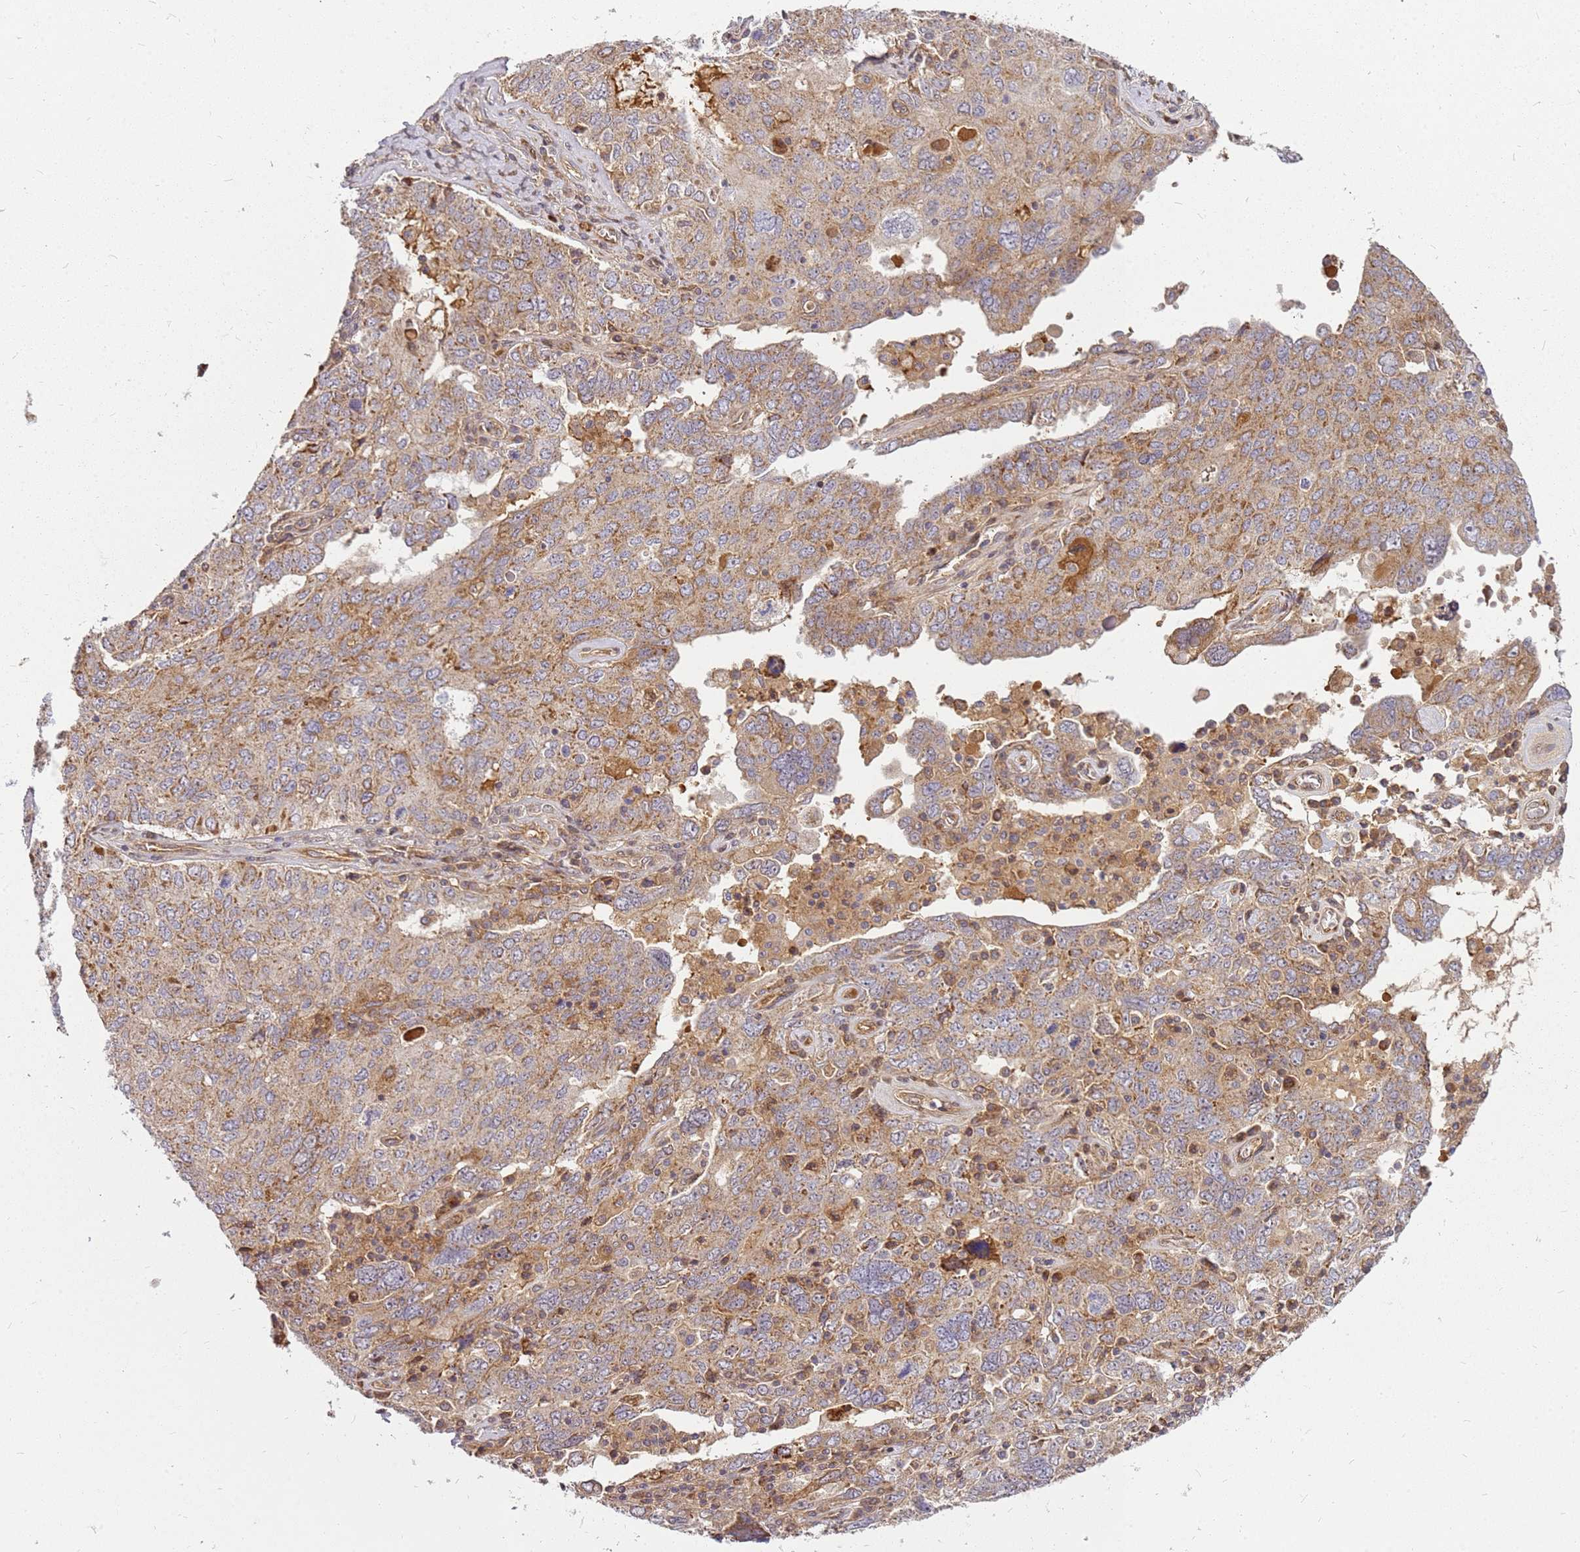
{"staining": {"intensity": "moderate", "quantity": ">75%", "location": "cytoplasmic/membranous"}, "tissue": "ovarian cancer", "cell_type": "Tumor cells", "image_type": "cancer", "snomed": [{"axis": "morphology", "description": "Carcinoma, endometroid"}, {"axis": "topography", "description": "Ovary"}], "caption": "Ovarian endometroid carcinoma stained for a protein (brown) shows moderate cytoplasmic/membranous positive expression in about >75% of tumor cells.", "gene": "CCDC159", "patient": {"sex": "female", "age": 62}}